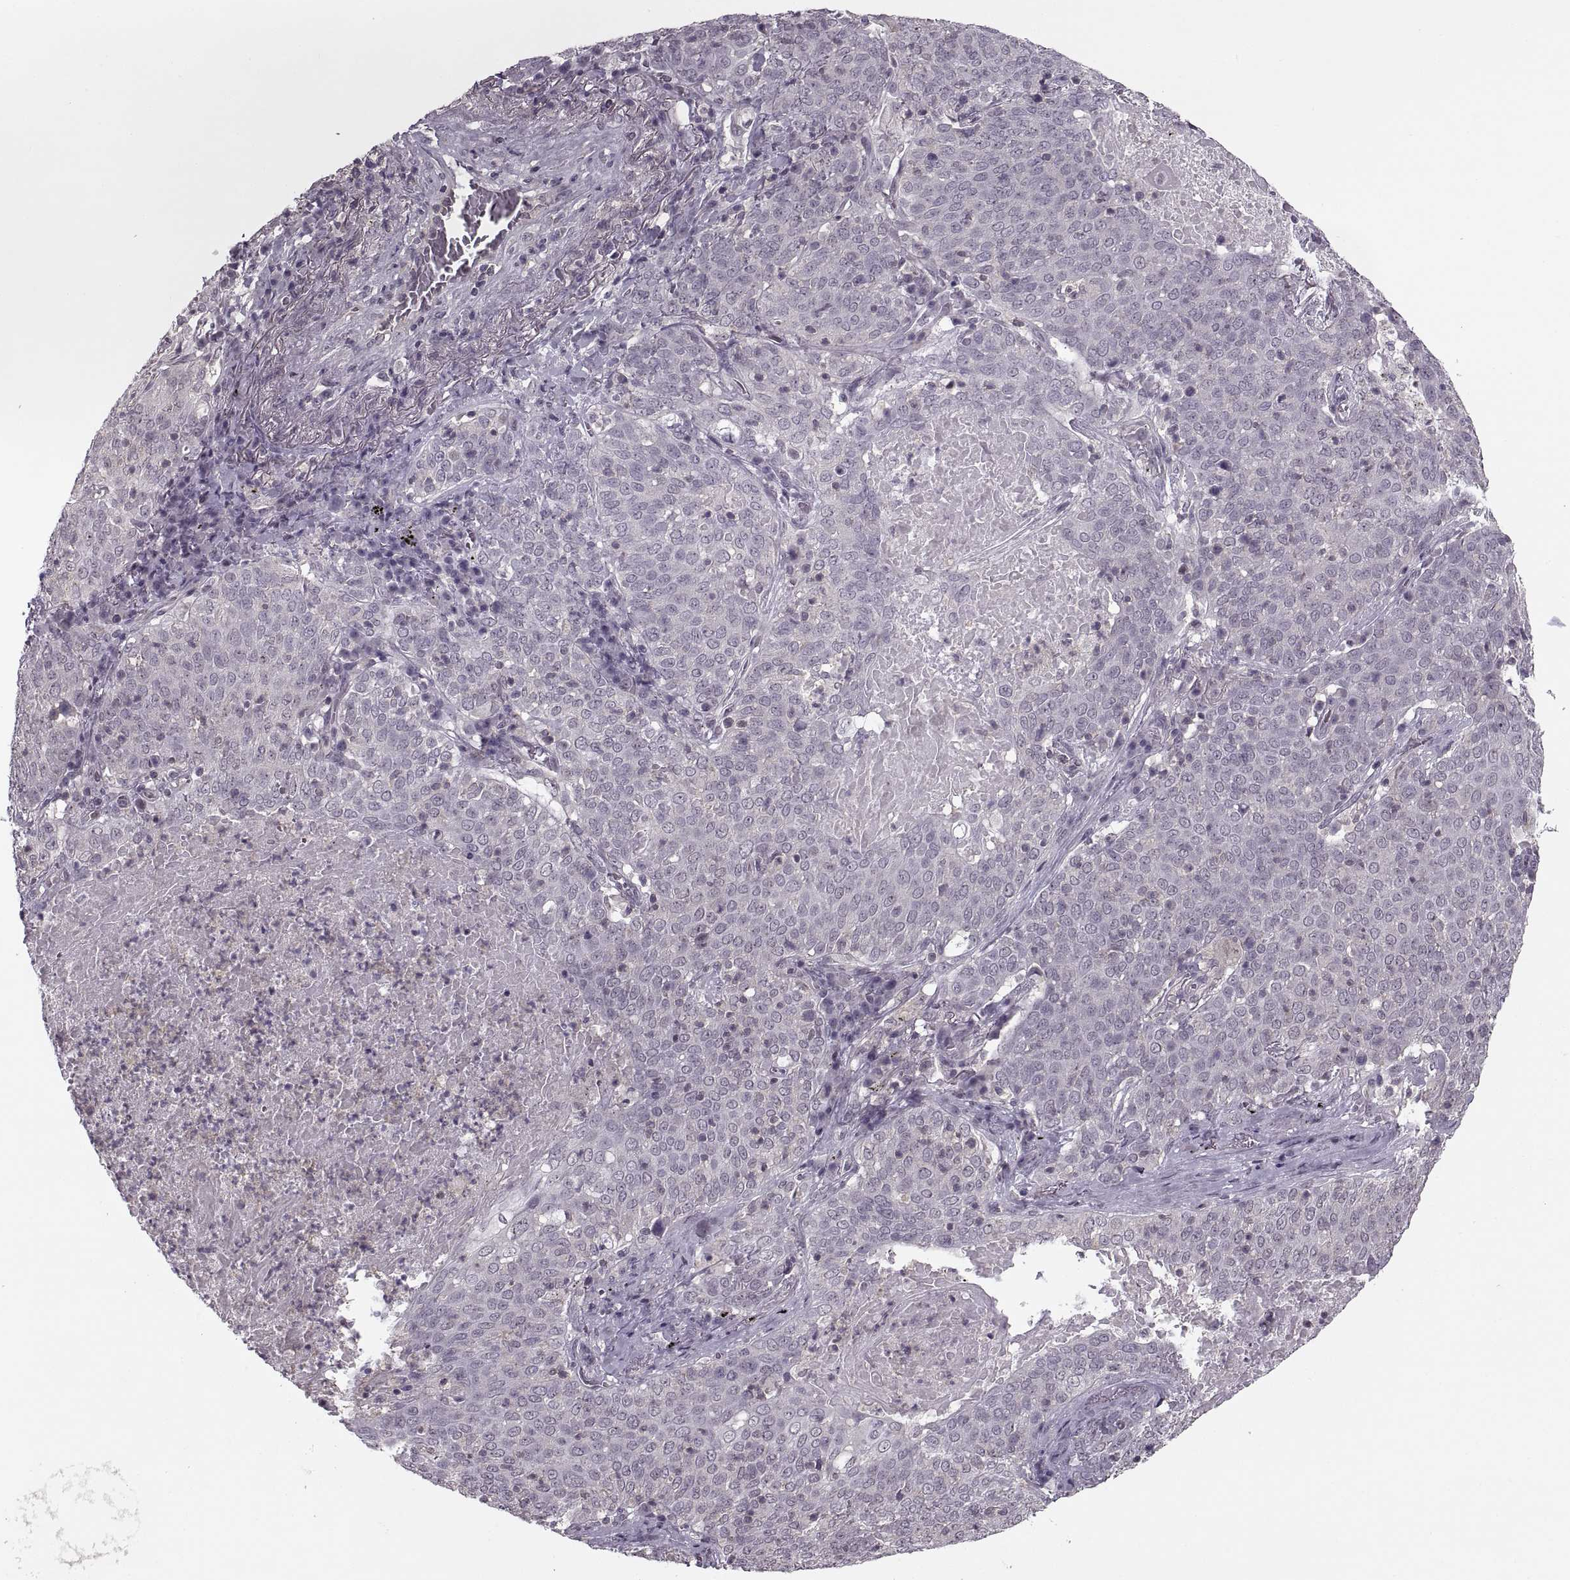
{"staining": {"intensity": "negative", "quantity": "none", "location": "none"}, "tissue": "lung cancer", "cell_type": "Tumor cells", "image_type": "cancer", "snomed": [{"axis": "morphology", "description": "Squamous cell carcinoma, NOS"}, {"axis": "topography", "description": "Lung"}], "caption": "IHC histopathology image of neoplastic tissue: human squamous cell carcinoma (lung) stained with DAB reveals no significant protein expression in tumor cells. The staining is performed using DAB (3,3'-diaminobenzidine) brown chromogen with nuclei counter-stained in using hematoxylin.", "gene": "LUZP2", "patient": {"sex": "male", "age": 82}}